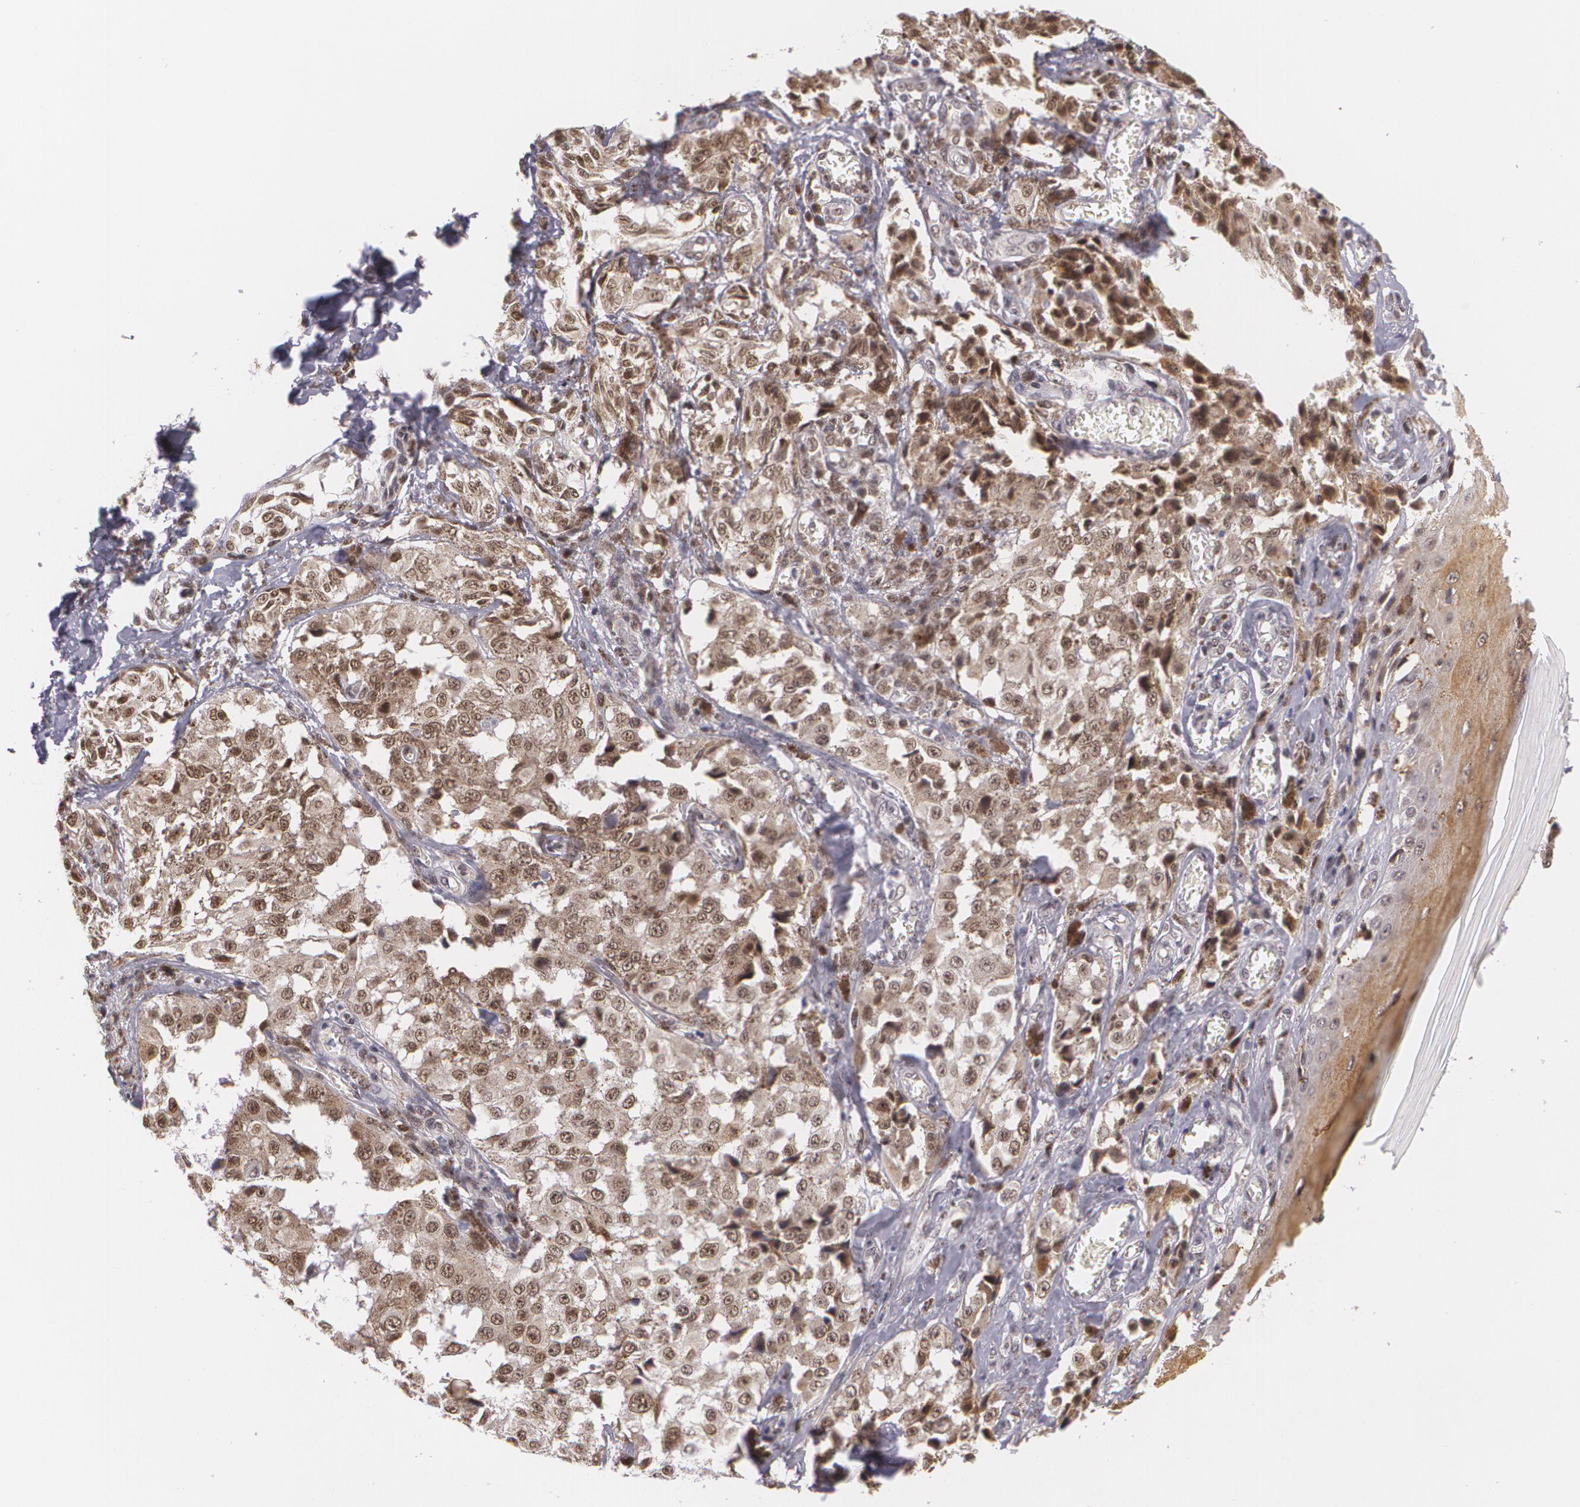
{"staining": {"intensity": "moderate", "quantity": "25%-75%", "location": "cytoplasmic/membranous,nuclear"}, "tissue": "melanoma", "cell_type": "Tumor cells", "image_type": "cancer", "snomed": [{"axis": "morphology", "description": "Malignant melanoma, NOS"}, {"axis": "topography", "description": "Skin"}], "caption": "A medium amount of moderate cytoplasmic/membranous and nuclear positivity is seen in approximately 25%-75% of tumor cells in malignant melanoma tissue. (DAB = brown stain, brightfield microscopy at high magnification).", "gene": "ALX1", "patient": {"sex": "female", "age": 82}}